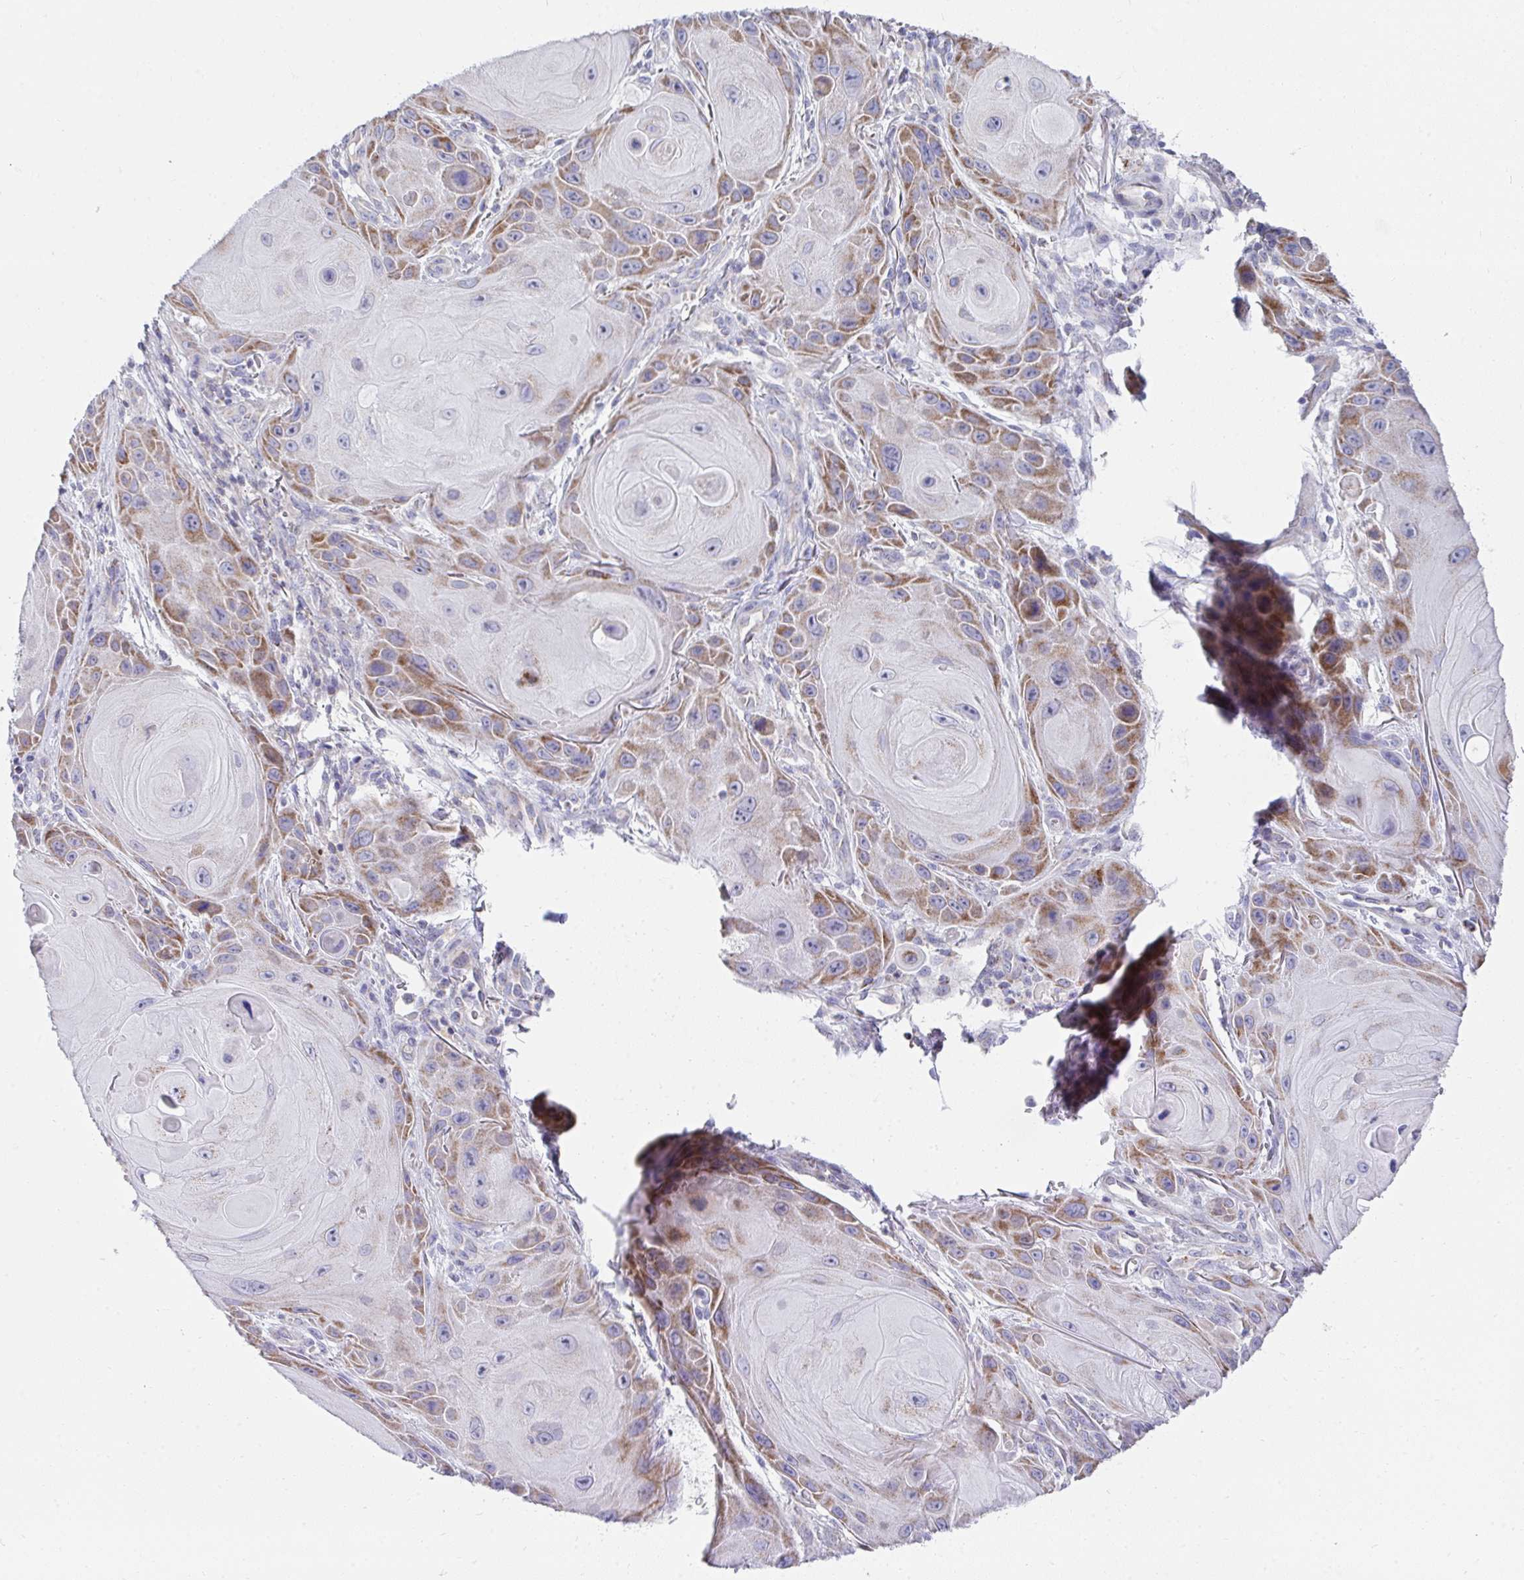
{"staining": {"intensity": "moderate", "quantity": "25%-75%", "location": "cytoplasmic/membranous"}, "tissue": "skin cancer", "cell_type": "Tumor cells", "image_type": "cancer", "snomed": [{"axis": "morphology", "description": "Squamous cell carcinoma, NOS"}, {"axis": "topography", "description": "Skin"}], "caption": "Skin squamous cell carcinoma tissue reveals moderate cytoplasmic/membranous staining in about 25%-75% of tumor cells", "gene": "PRRG3", "patient": {"sex": "female", "age": 94}}